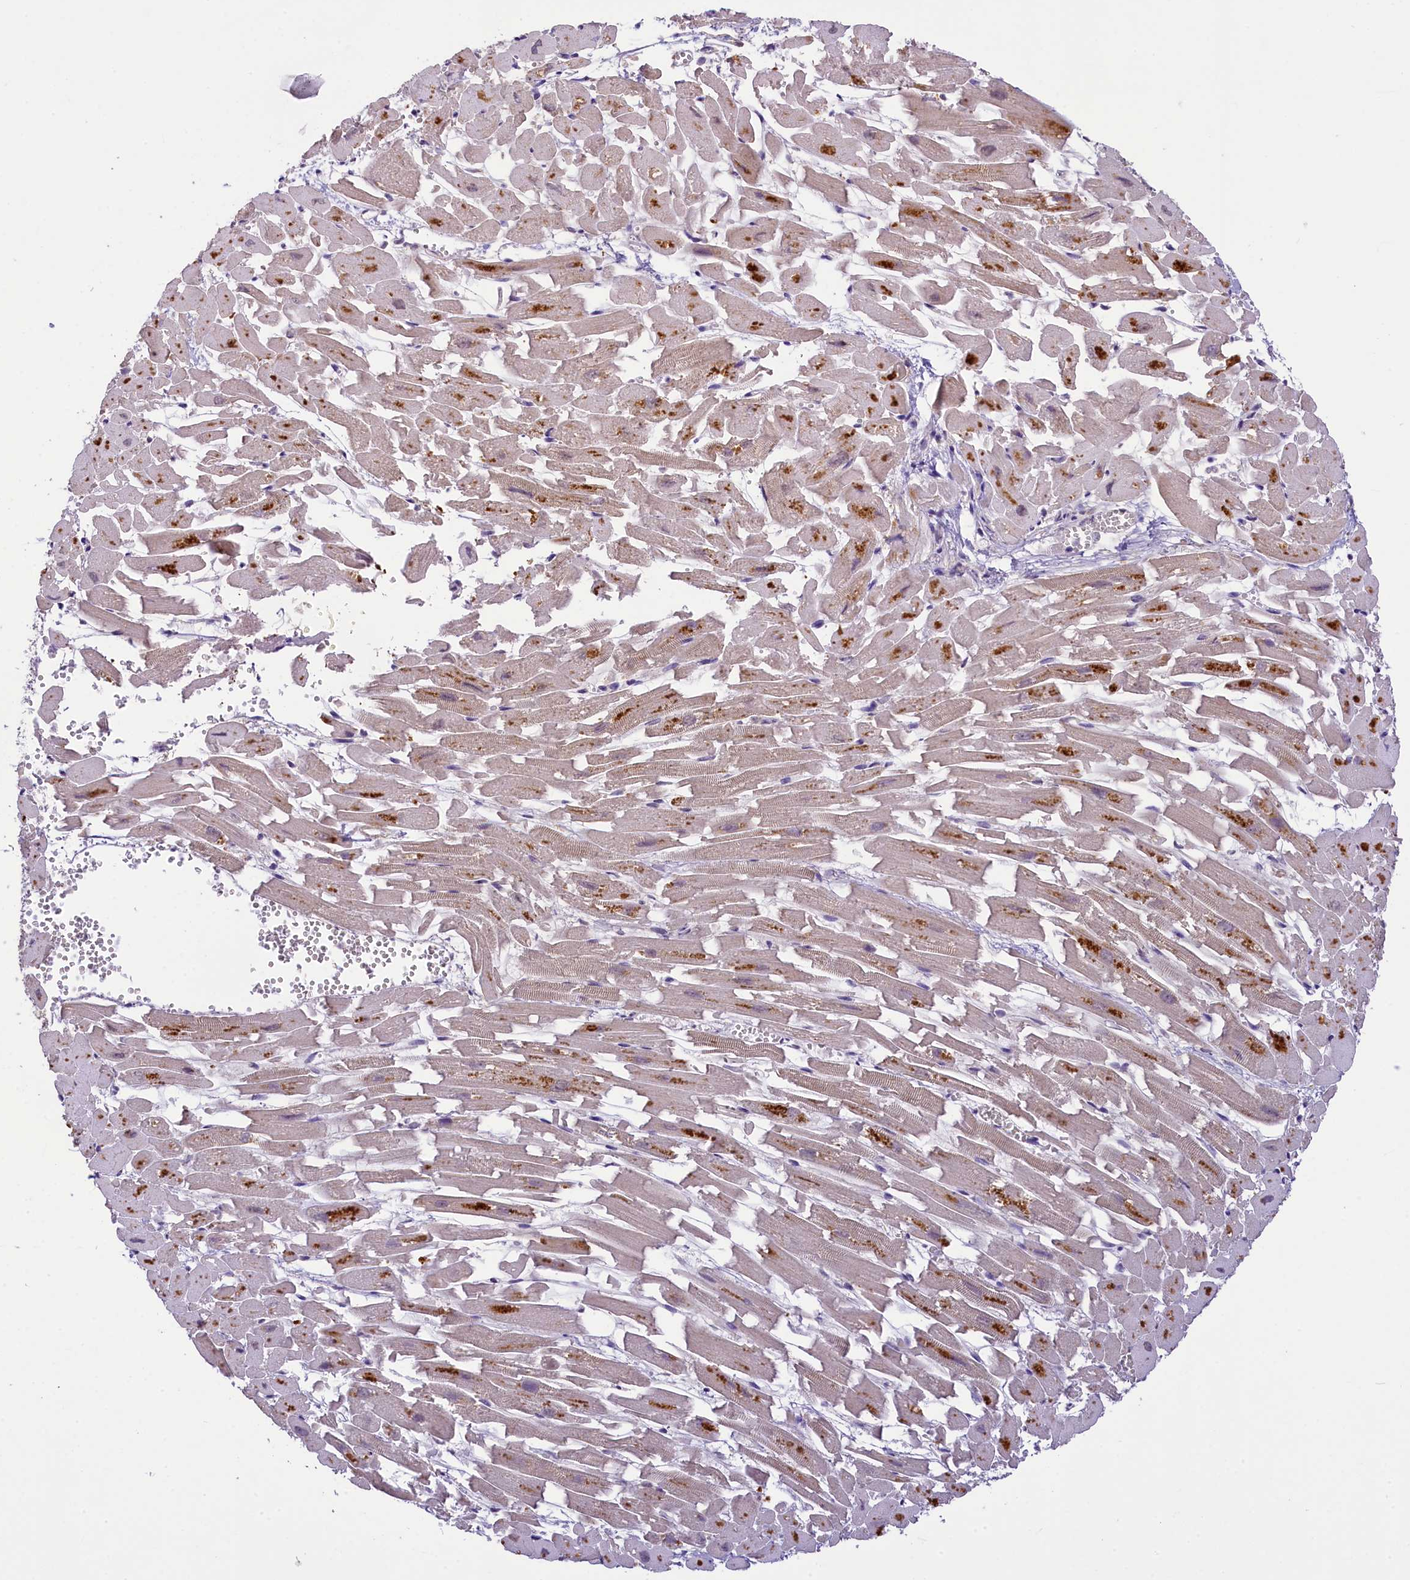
{"staining": {"intensity": "moderate", "quantity": "<25%", "location": "cytoplasmic/membranous,nuclear"}, "tissue": "heart muscle", "cell_type": "Cardiomyocytes", "image_type": "normal", "snomed": [{"axis": "morphology", "description": "Normal tissue, NOS"}, {"axis": "topography", "description": "Heart"}], "caption": "Brown immunohistochemical staining in normal human heart muscle exhibits moderate cytoplasmic/membranous,nuclear expression in about <25% of cardiomyocytes. Nuclei are stained in blue.", "gene": "PAF1", "patient": {"sex": "female", "age": 64}}